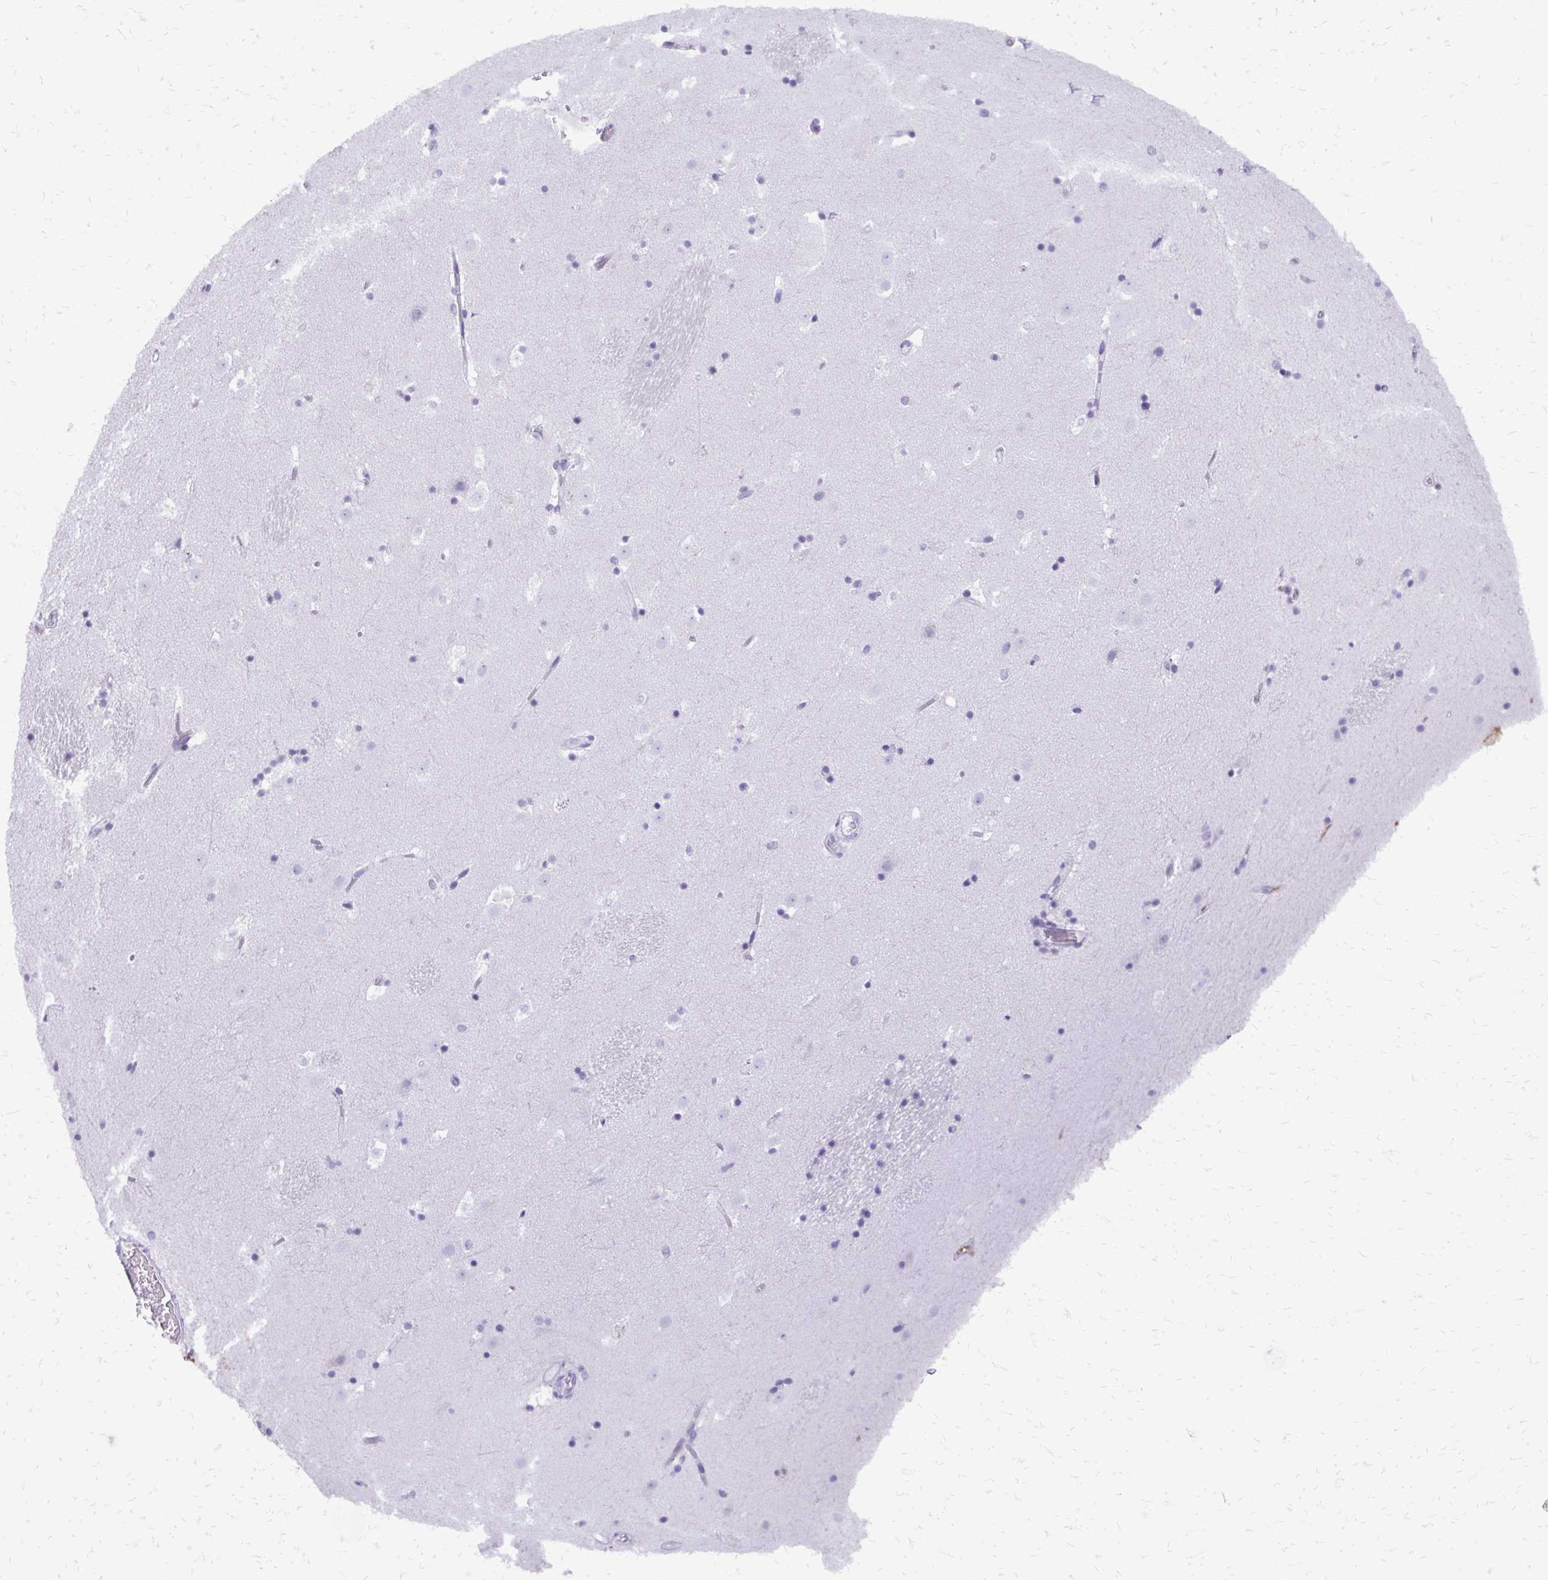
{"staining": {"intensity": "negative", "quantity": "none", "location": "none"}, "tissue": "caudate", "cell_type": "Glial cells", "image_type": "normal", "snomed": [{"axis": "morphology", "description": "Normal tissue, NOS"}, {"axis": "topography", "description": "Lateral ventricle wall"}], "caption": "A histopathology image of caudate stained for a protein displays no brown staining in glial cells. (DAB (3,3'-diaminobenzidine) immunohistochemistry, high magnification).", "gene": "CAT", "patient": {"sex": "male", "age": 37}}